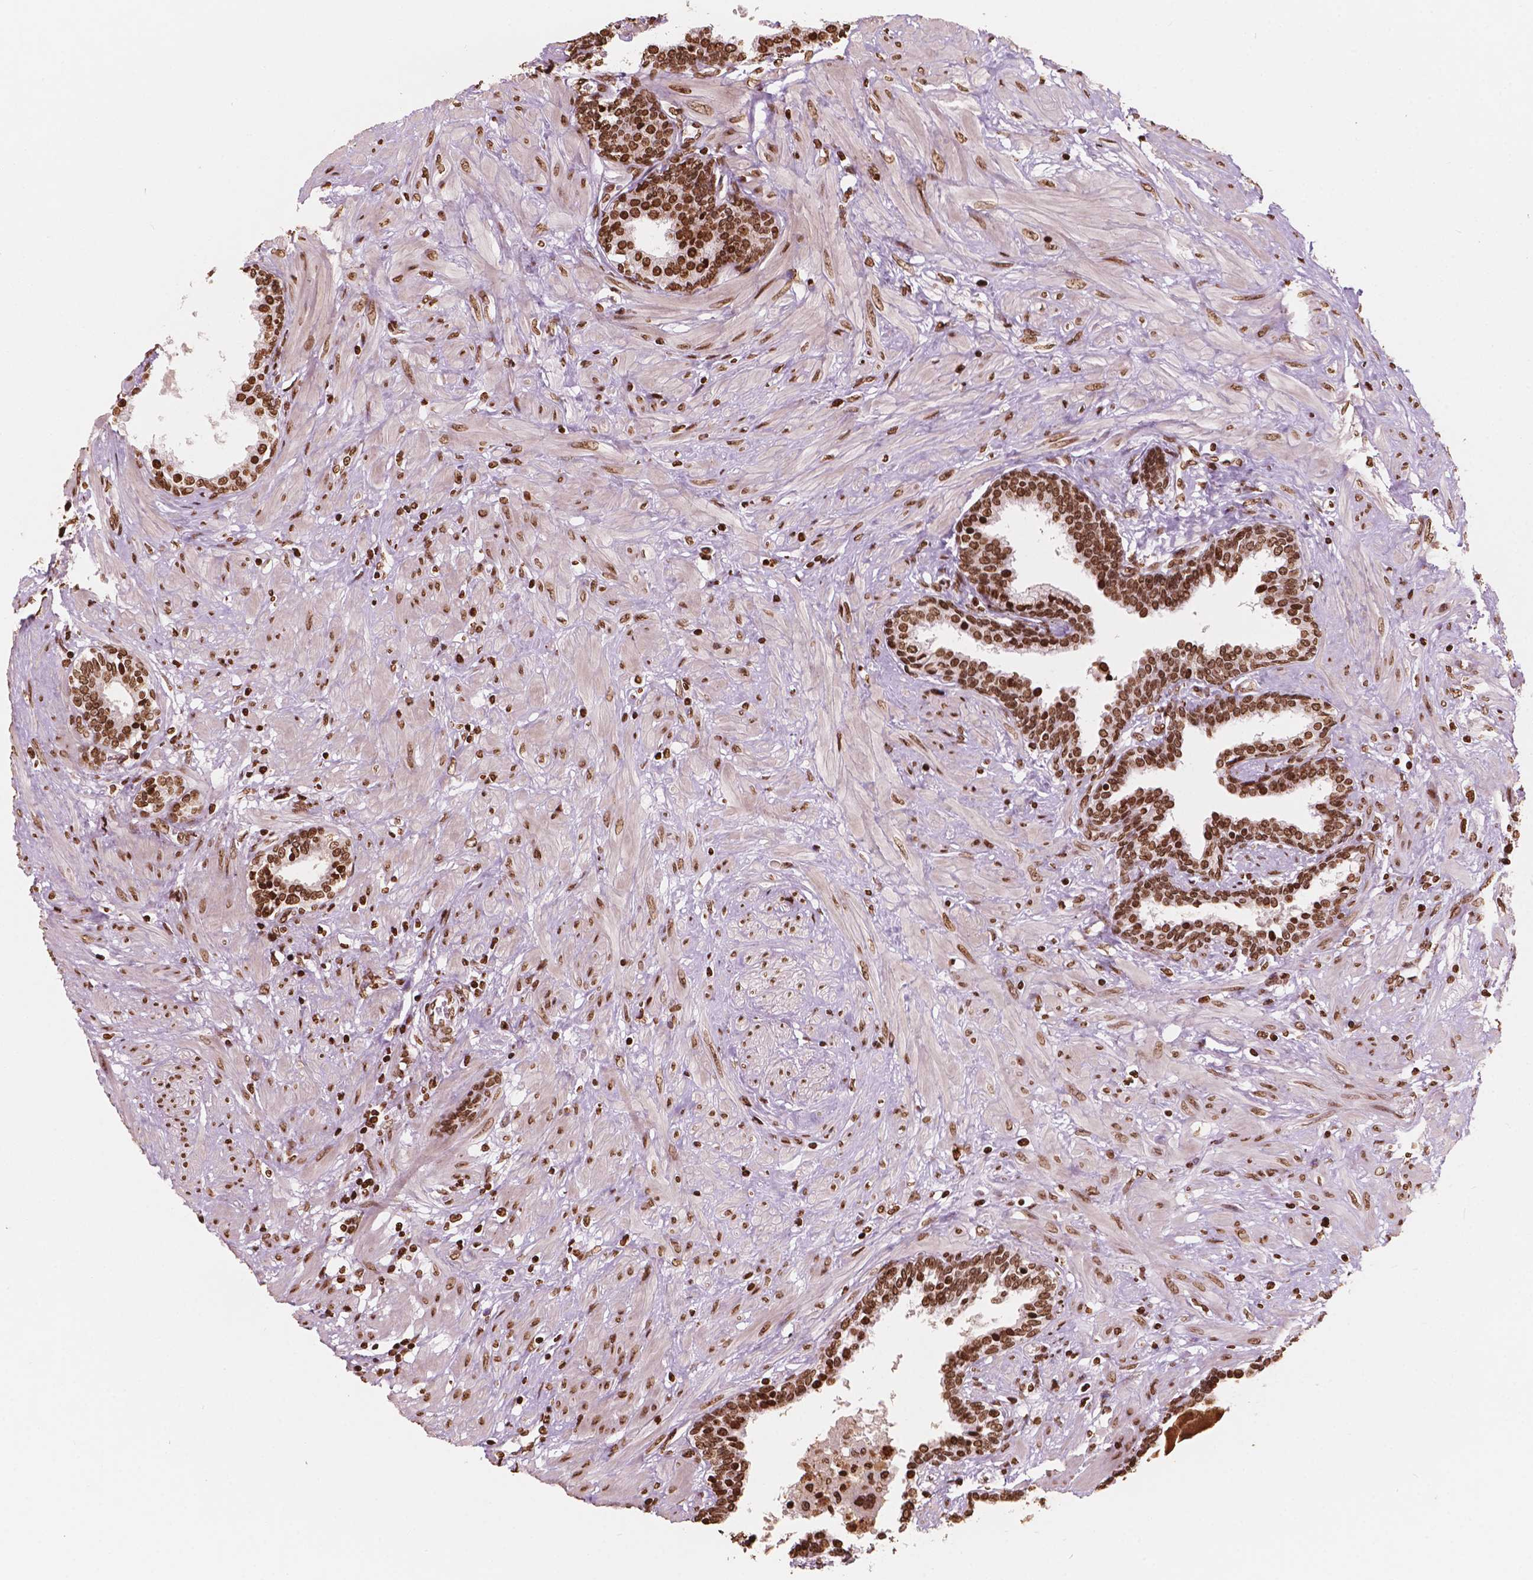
{"staining": {"intensity": "strong", "quantity": ">75%", "location": "nuclear"}, "tissue": "prostate", "cell_type": "Glandular cells", "image_type": "normal", "snomed": [{"axis": "morphology", "description": "Normal tissue, NOS"}, {"axis": "topography", "description": "Prostate"}], "caption": "IHC micrograph of benign human prostate stained for a protein (brown), which displays high levels of strong nuclear expression in approximately >75% of glandular cells.", "gene": "H3C7", "patient": {"sex": "male", "age": 55}}